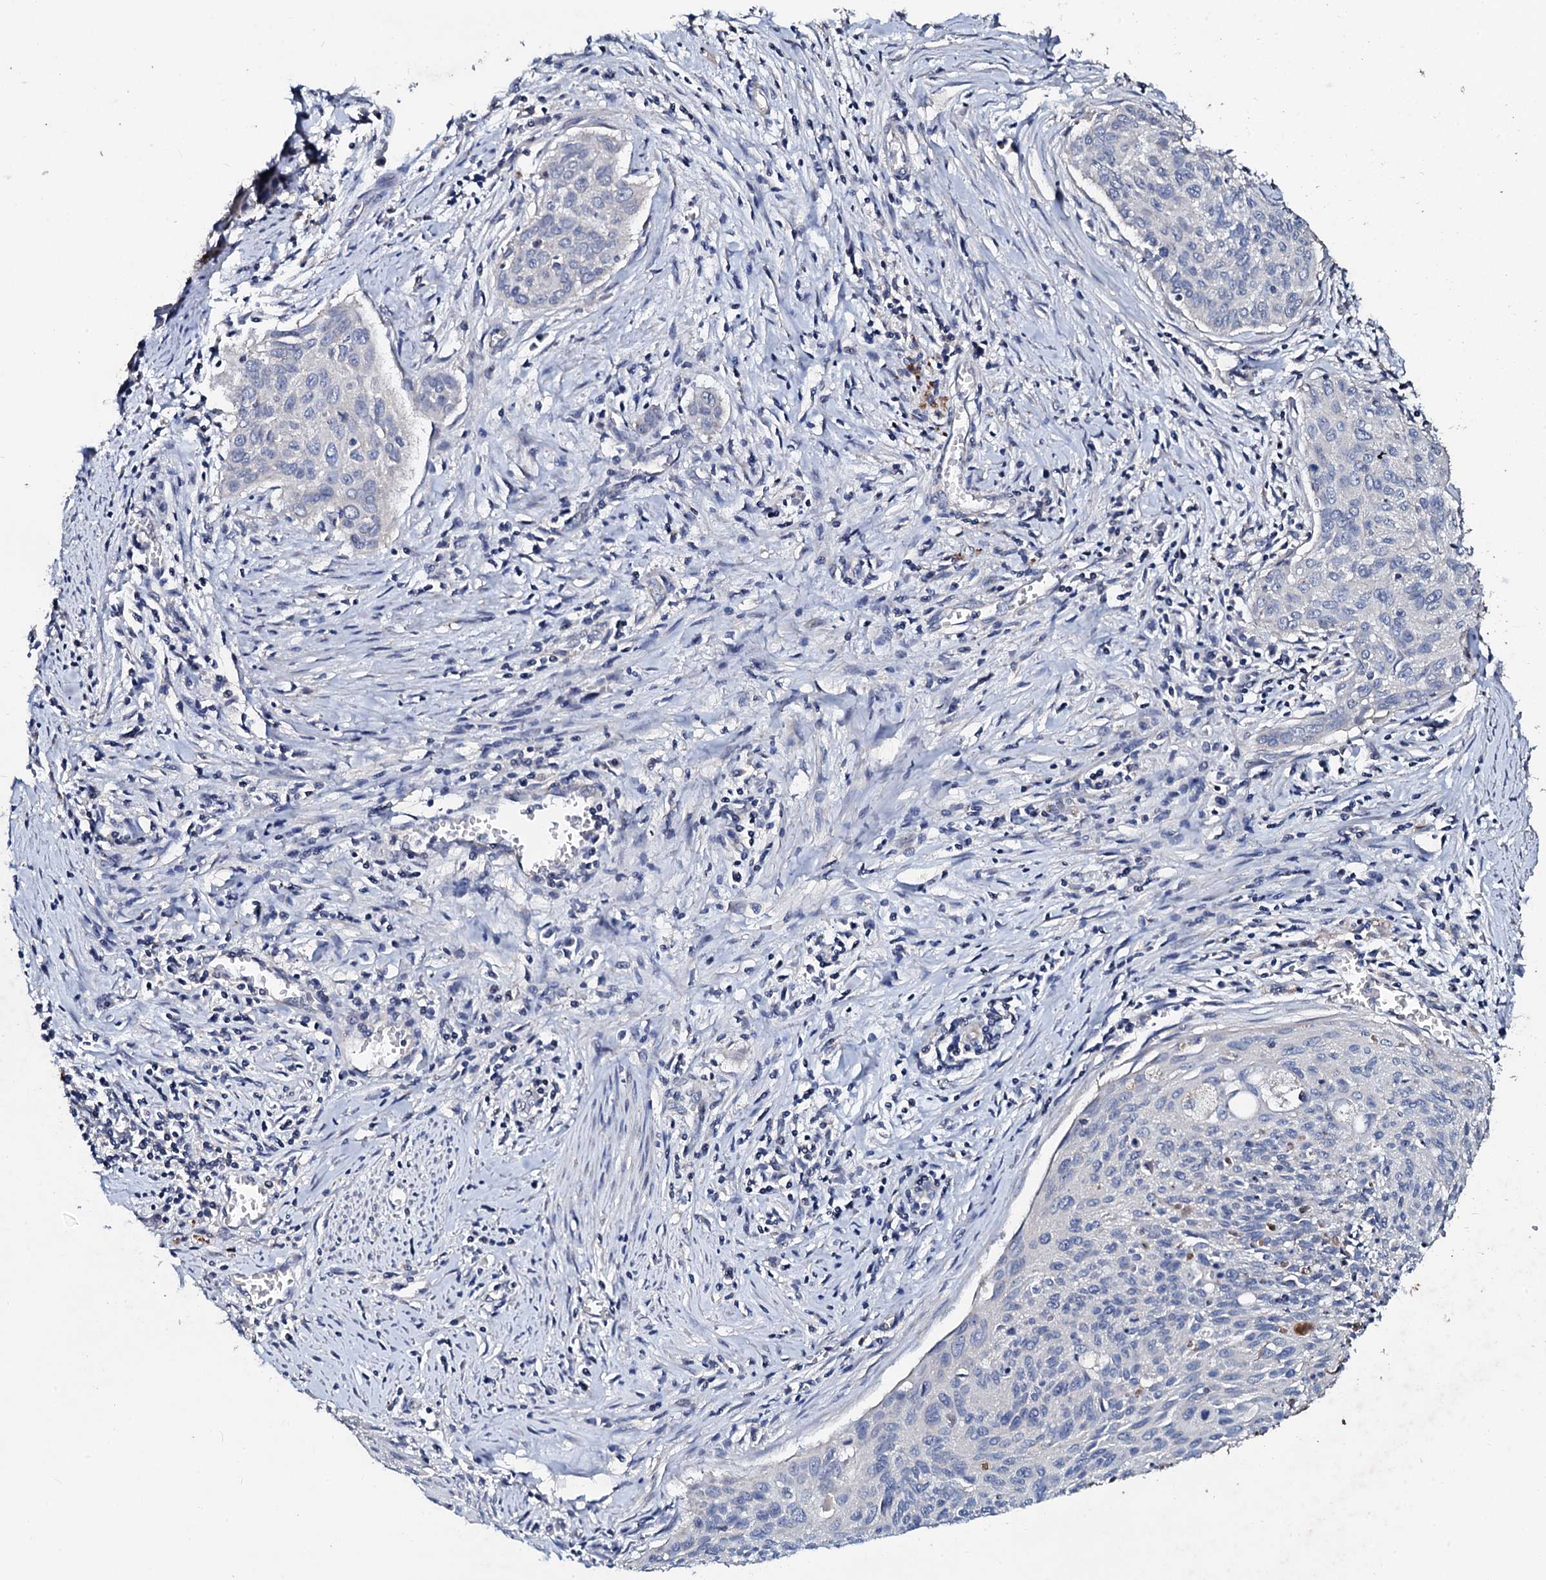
{"staining": {"intensity": "negative", "quantity": "none", "location": "none"}, "tissue": "cervical cancer", "cell_type": "Tumor cells", "image_type": "cancer", "snomed": [{"axis": "morphology", "description": "Squamous cell carcinoma, NOS"}, {"axis": "topography", "description": "Cervix"}], "caption": "High power microscopy photomicrograph of an IHC photomicrograph of cervical squamous cell carcinoma, revealing no significant expression in tumor cells.", "gene": "SLC37A4", "patient": {"sex": "female", "age": 55}}